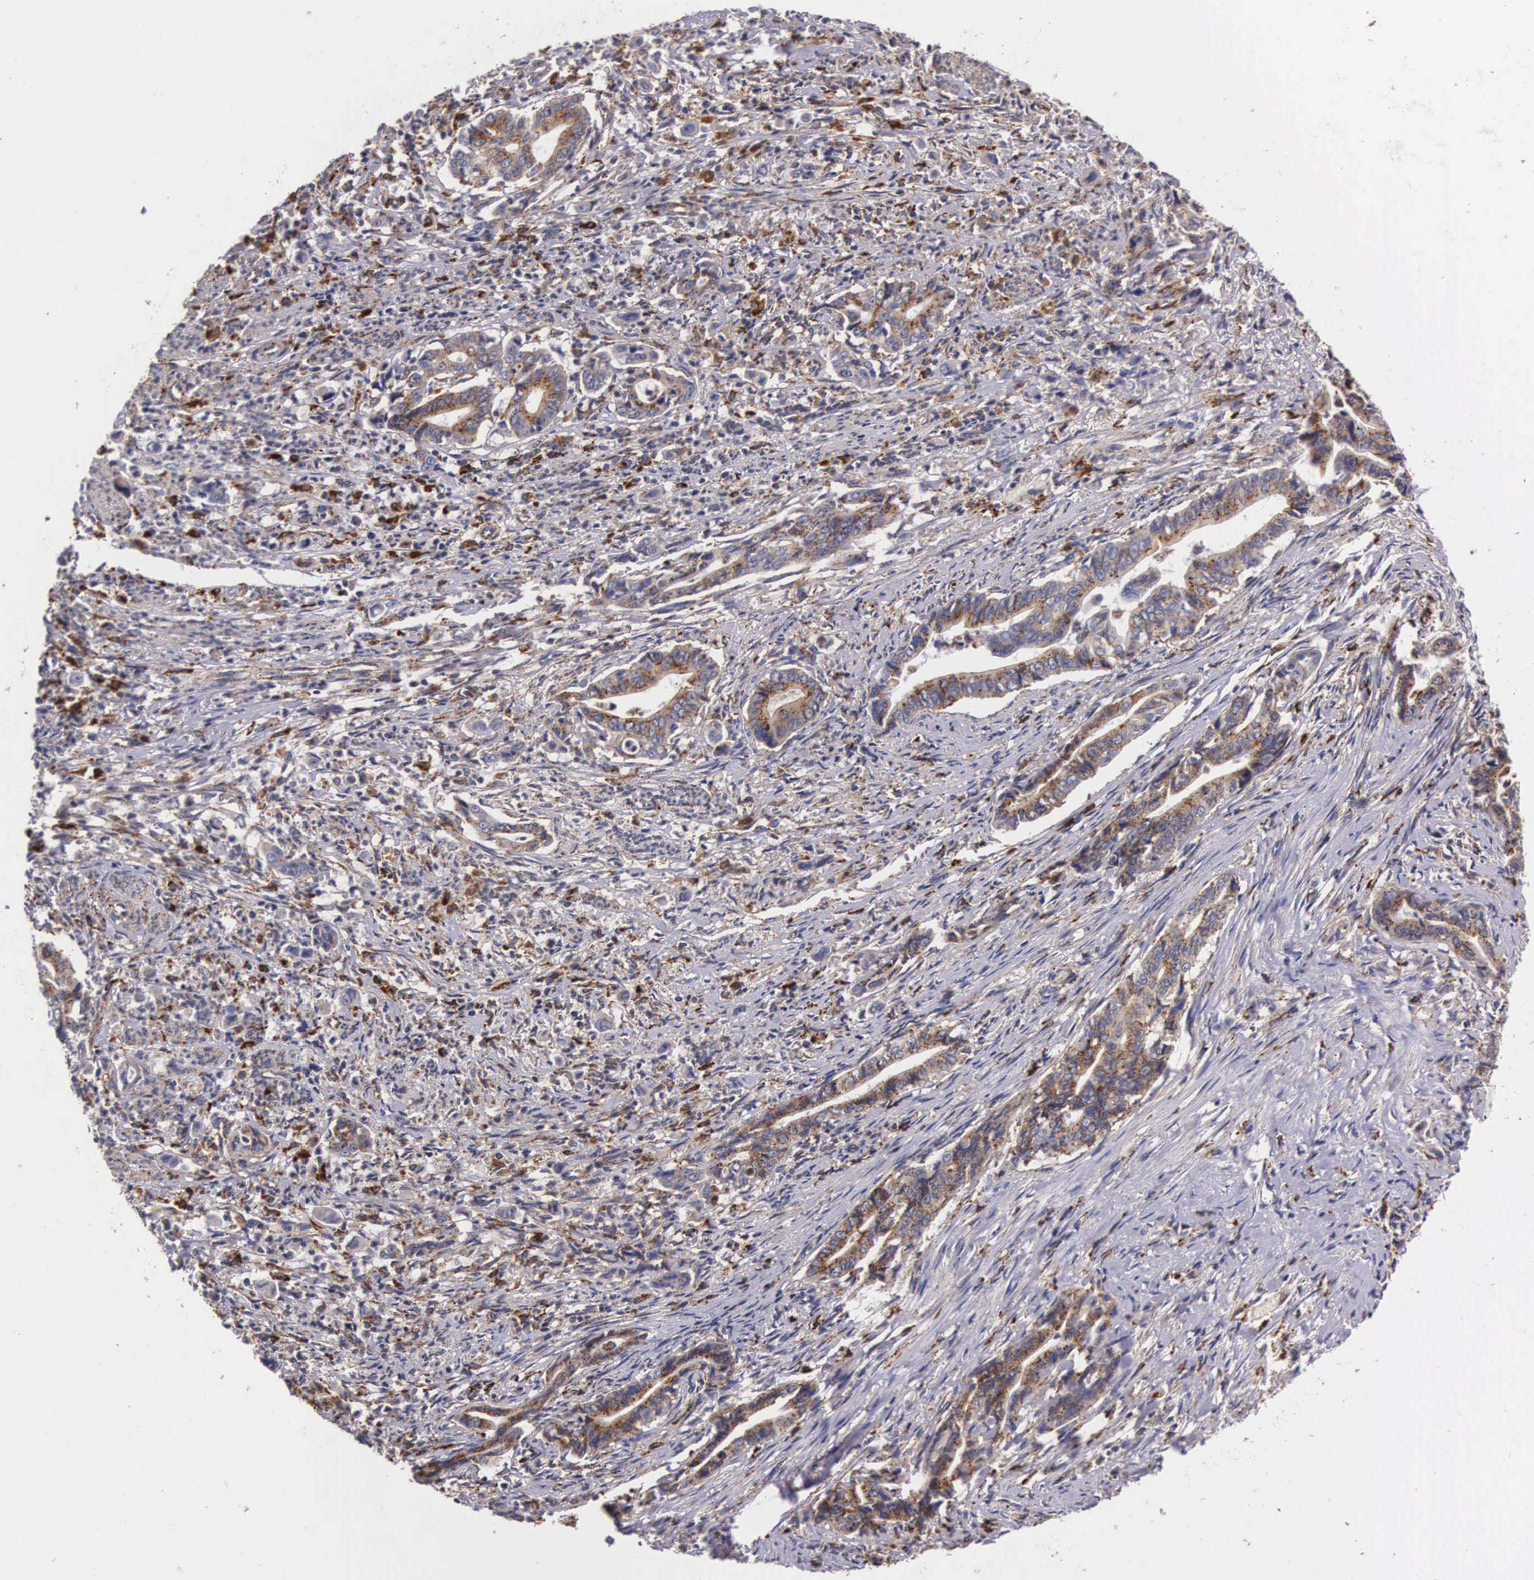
{"staining": {"intensity": "moderate", "quantity": "25%-75%", "location": "cytoplasmic/membranous"}, "tissue": "stomach cancer", "cell_type": "Tumor cells", "image_type": "cancer", "snomed": [{"axis": "morphology", "description": "Adenocarcinoma, NOS"}, {"axis": "topography", "description": "Stomach"}], "caption": "Human stomach cancer (adenocarcinoma) stained for a protein (brown) displays moderate cytoplasmic/membranous positive staining in about 25%-75% of tumor cells.", "gene": "NAGA", "patient": {"sex": "female", "age": 76}}